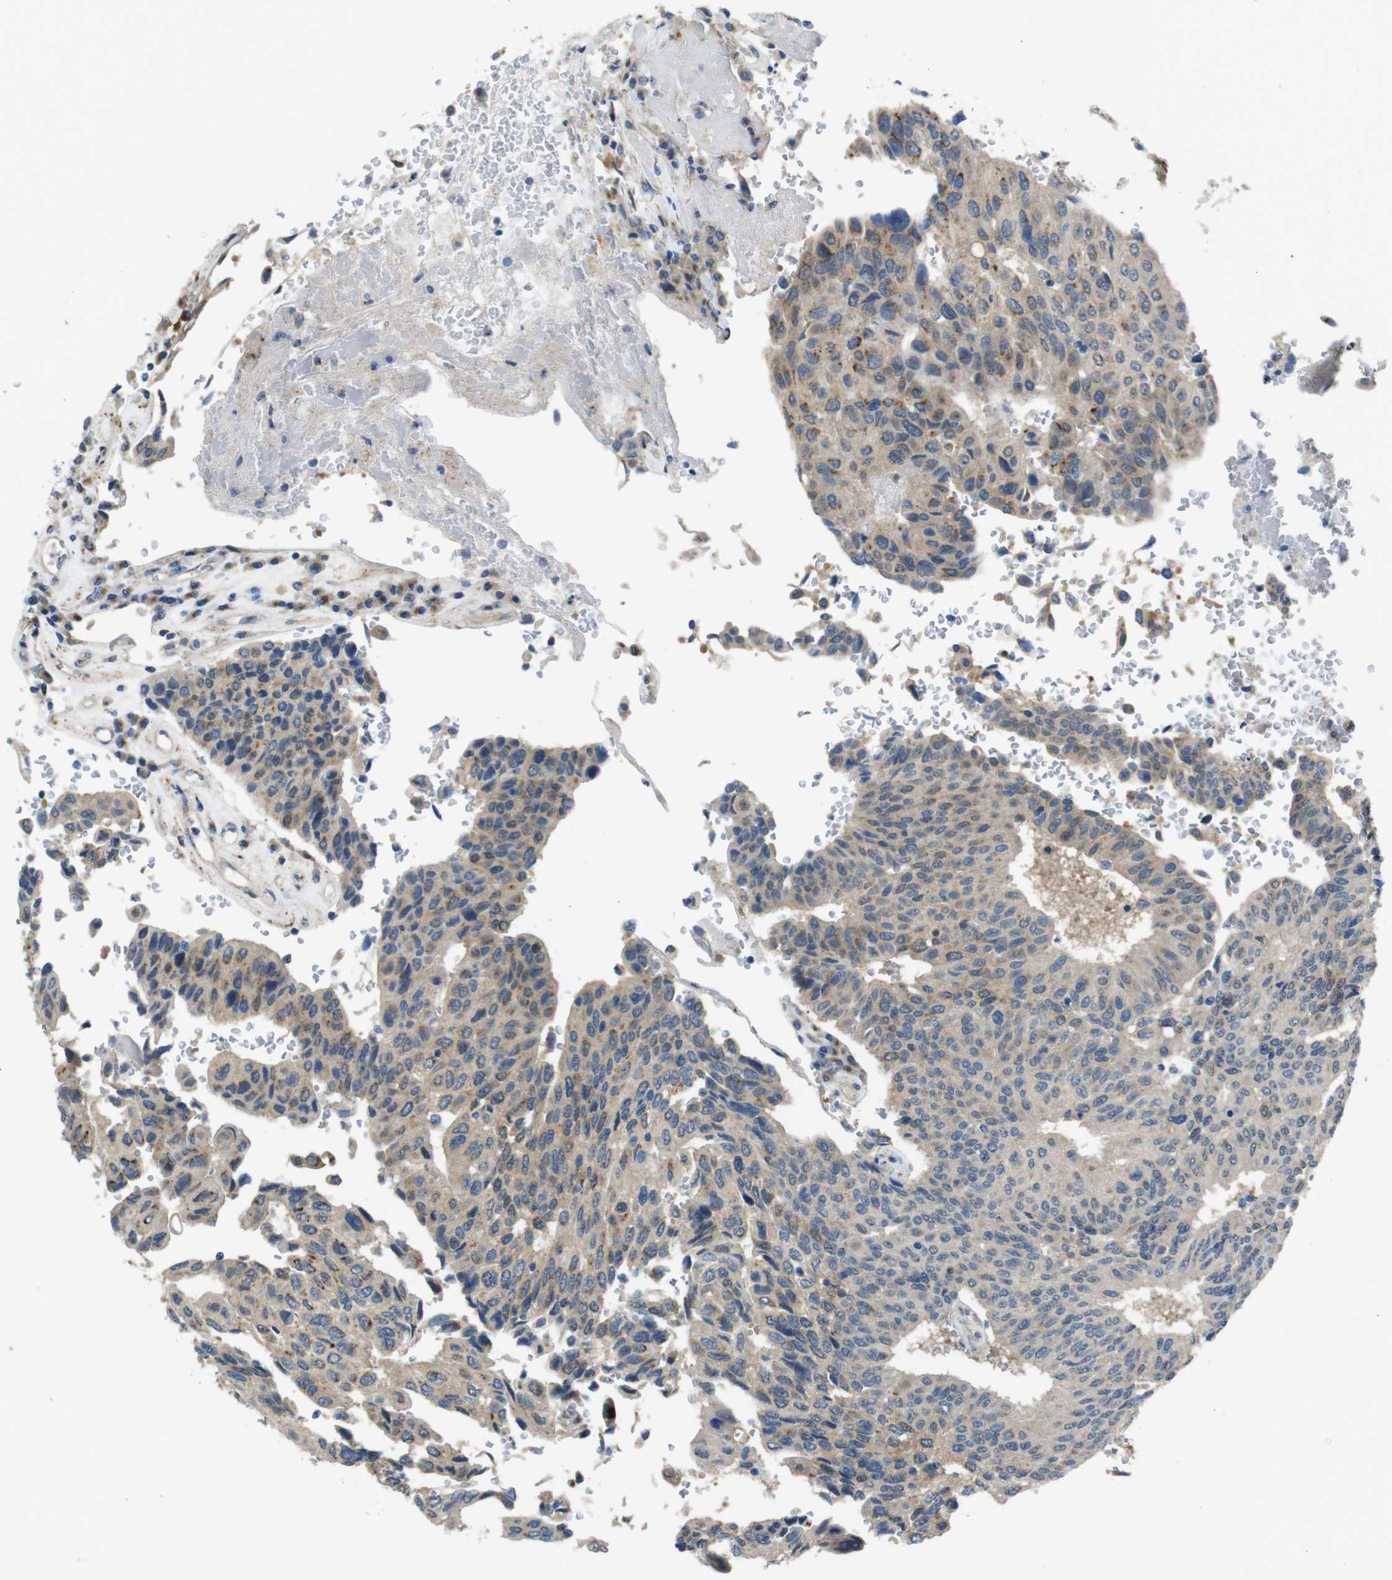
{"staining": {"intensity": "moderate", "quantity": "<25%", "location": "cytoplasmic/membranous"}, "tissue": "urothelial cancer", "cell_type": "Tumor cells", "image_type": "cancer", "snomed": [{"axis": "morphology", "description": "Urothelial carcinoma, High grade"}, {"axis": "topography", "description": "Urinary bladder"}], "caption": "A photomicrograph of human urothelial cancer stained for a protein reveals moderate cytoplasmic/membranous brown staining in tumor cells.", "gene": "RAB6A", "patient": {"sex": "male", "age": 66}}